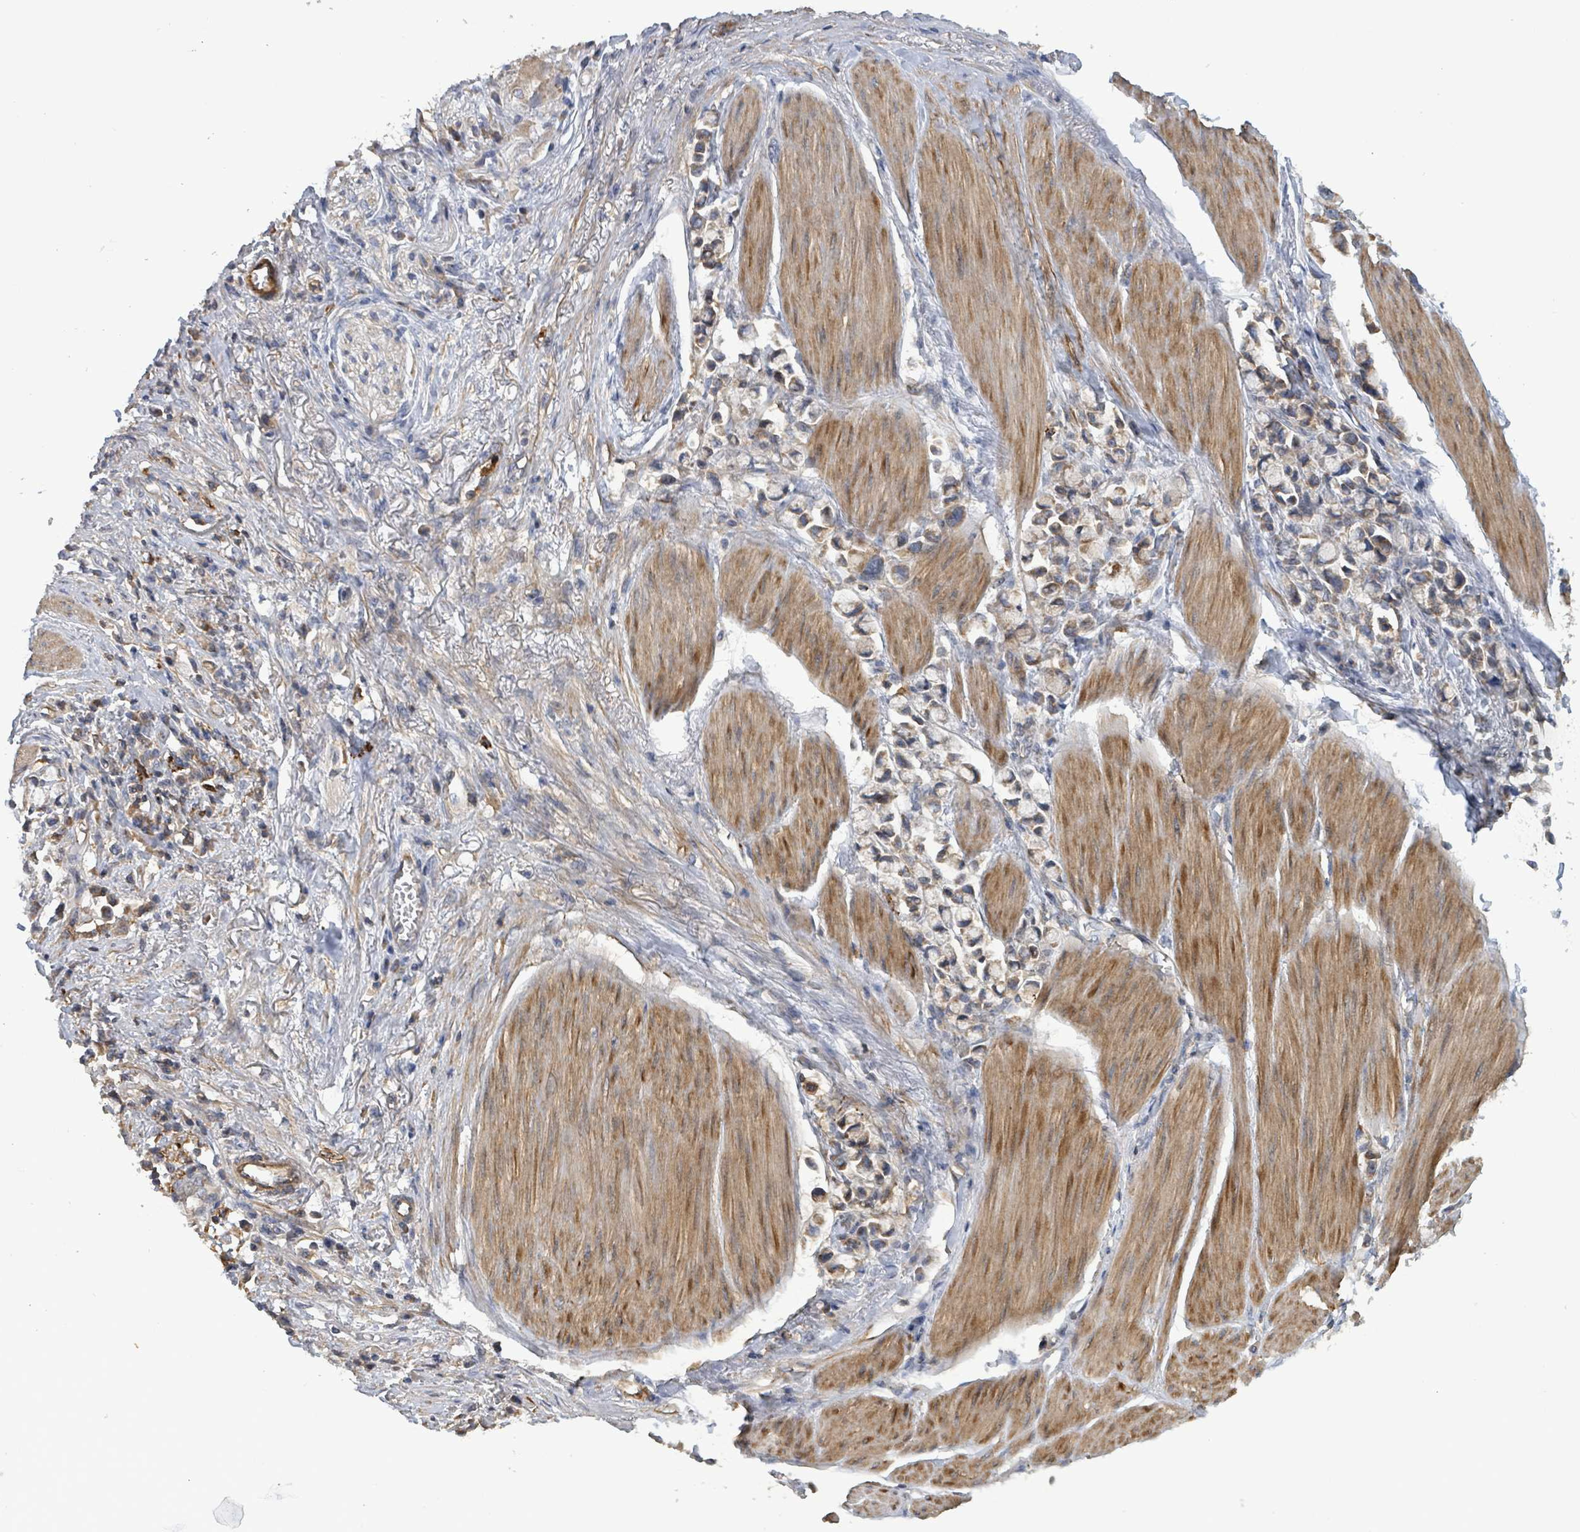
{"staining": {"intensity": "weak", "quantity": "25%-75%", "location": "cytoplasmic/membranous"}, "tissue": "stomach cancer", "cell_type": "Tumor cells", "image_type": "cancer", "snomed": [{"axis": "morphology", "description": "Adenocarcinoma, NOS"}, {"axis": "topography", "description": "Stomach"}], "caption": "Adenocarcinoma (stomach) stained with IHC displays weak cytoplasmic/membranous positivity in approximately 25%-75% of tumor cells. Using DAB (brown) and hematoxylin (blue) stains, captured at high magnification using brightfield microscopy.", "gene": "PLAAT1", "patient": {"sex": "female", "age": 81}}